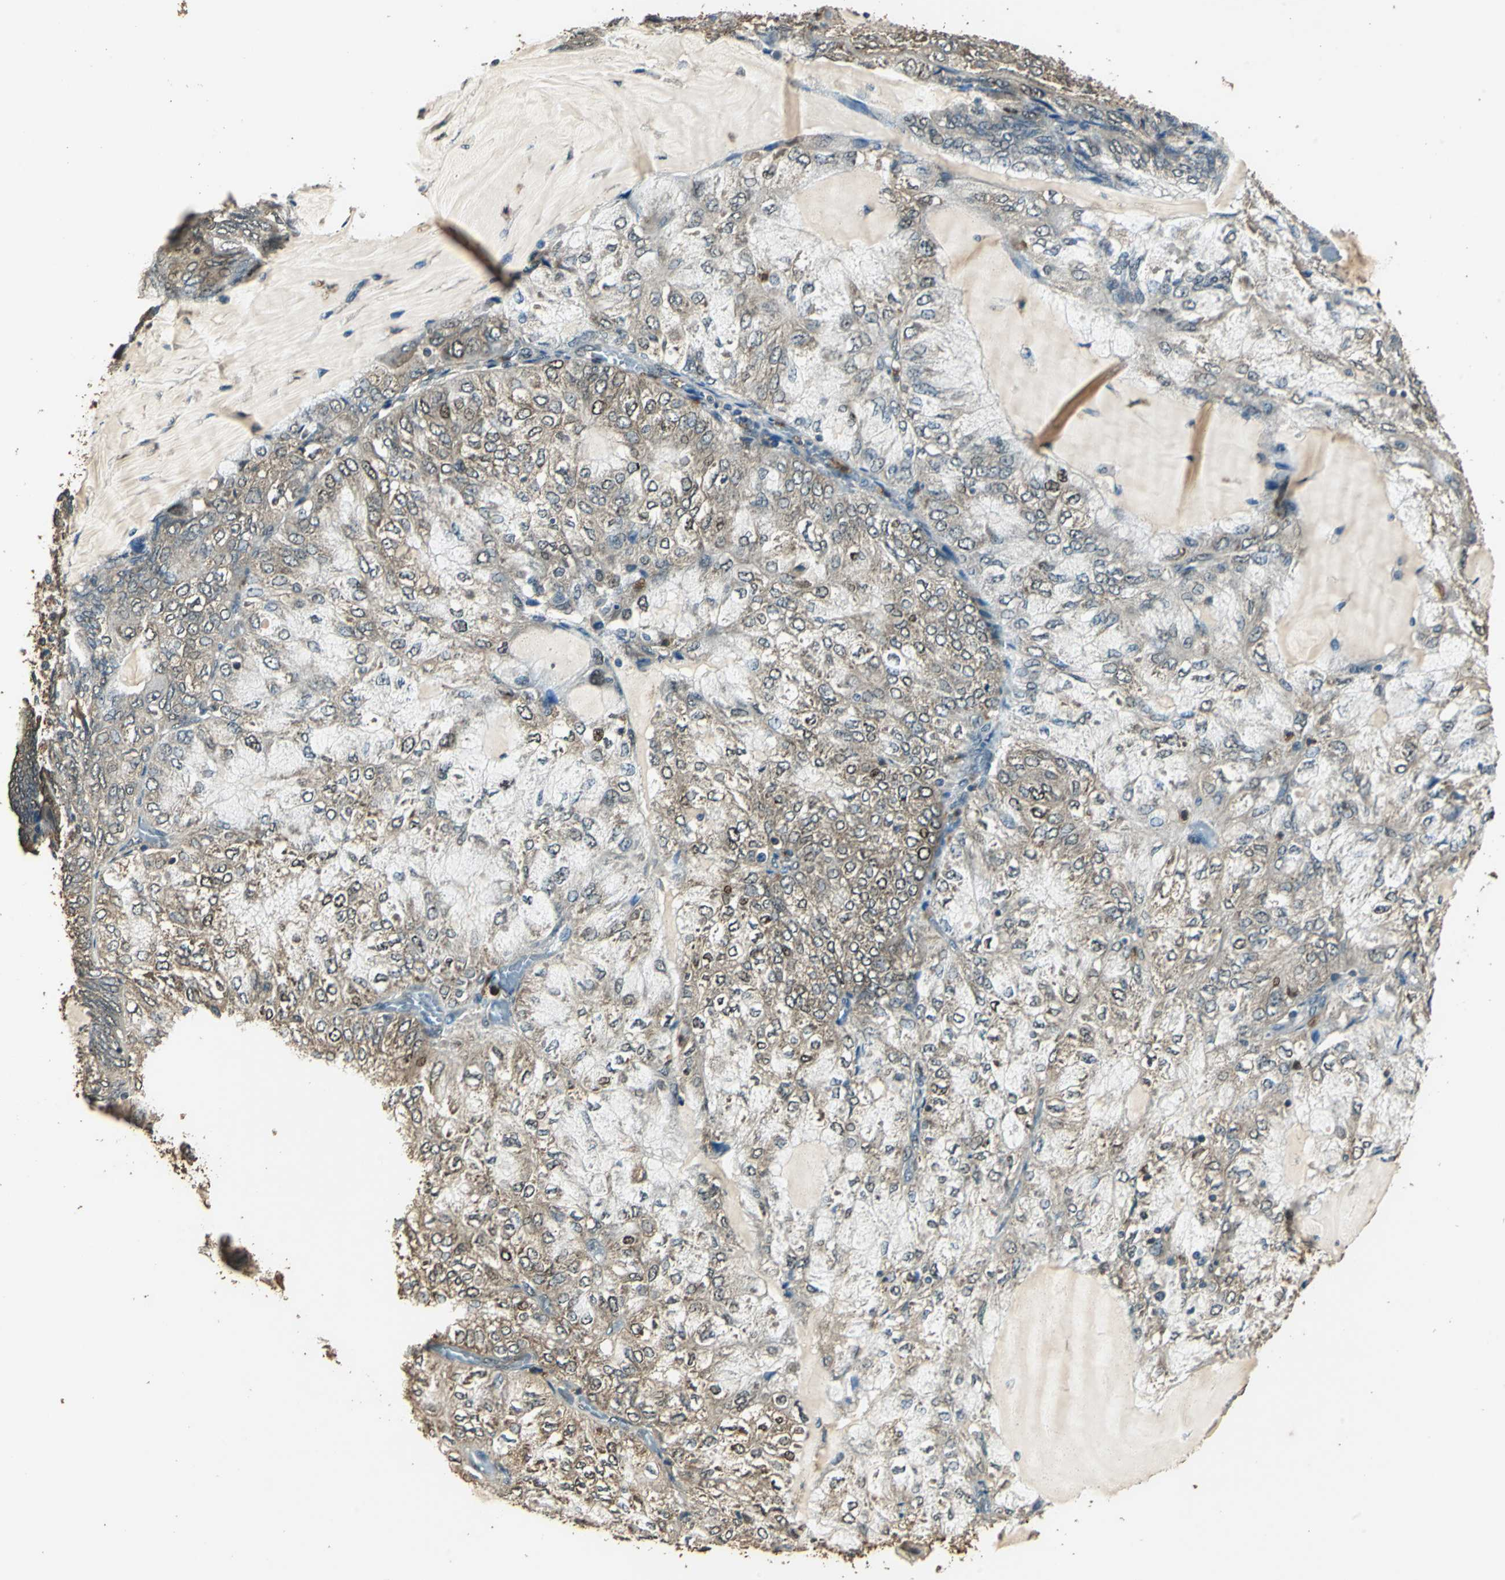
{"staining": {"intensity": "moderate", "quantity": ">75%", "location": "cytoplasmic/membranous,nuclear"}, "tissue": "endometrial cancer", "cell_type": "Tumor cells", "image_type": "cancer", "snomed": [{"axis": "morphology", "description": "Adenocarcinoma, NOS"}, {"axis": "topography", "description": "Endometrium"}], "caption": "Endometrial cancer stained with a brown dye demonstrates moderate cytoplasmic/membranous and nuclear positive positivity in about >75% of tumor cells.", "gene": "TMPRSS4", "patient": {"sex": "female", "age": 81}}